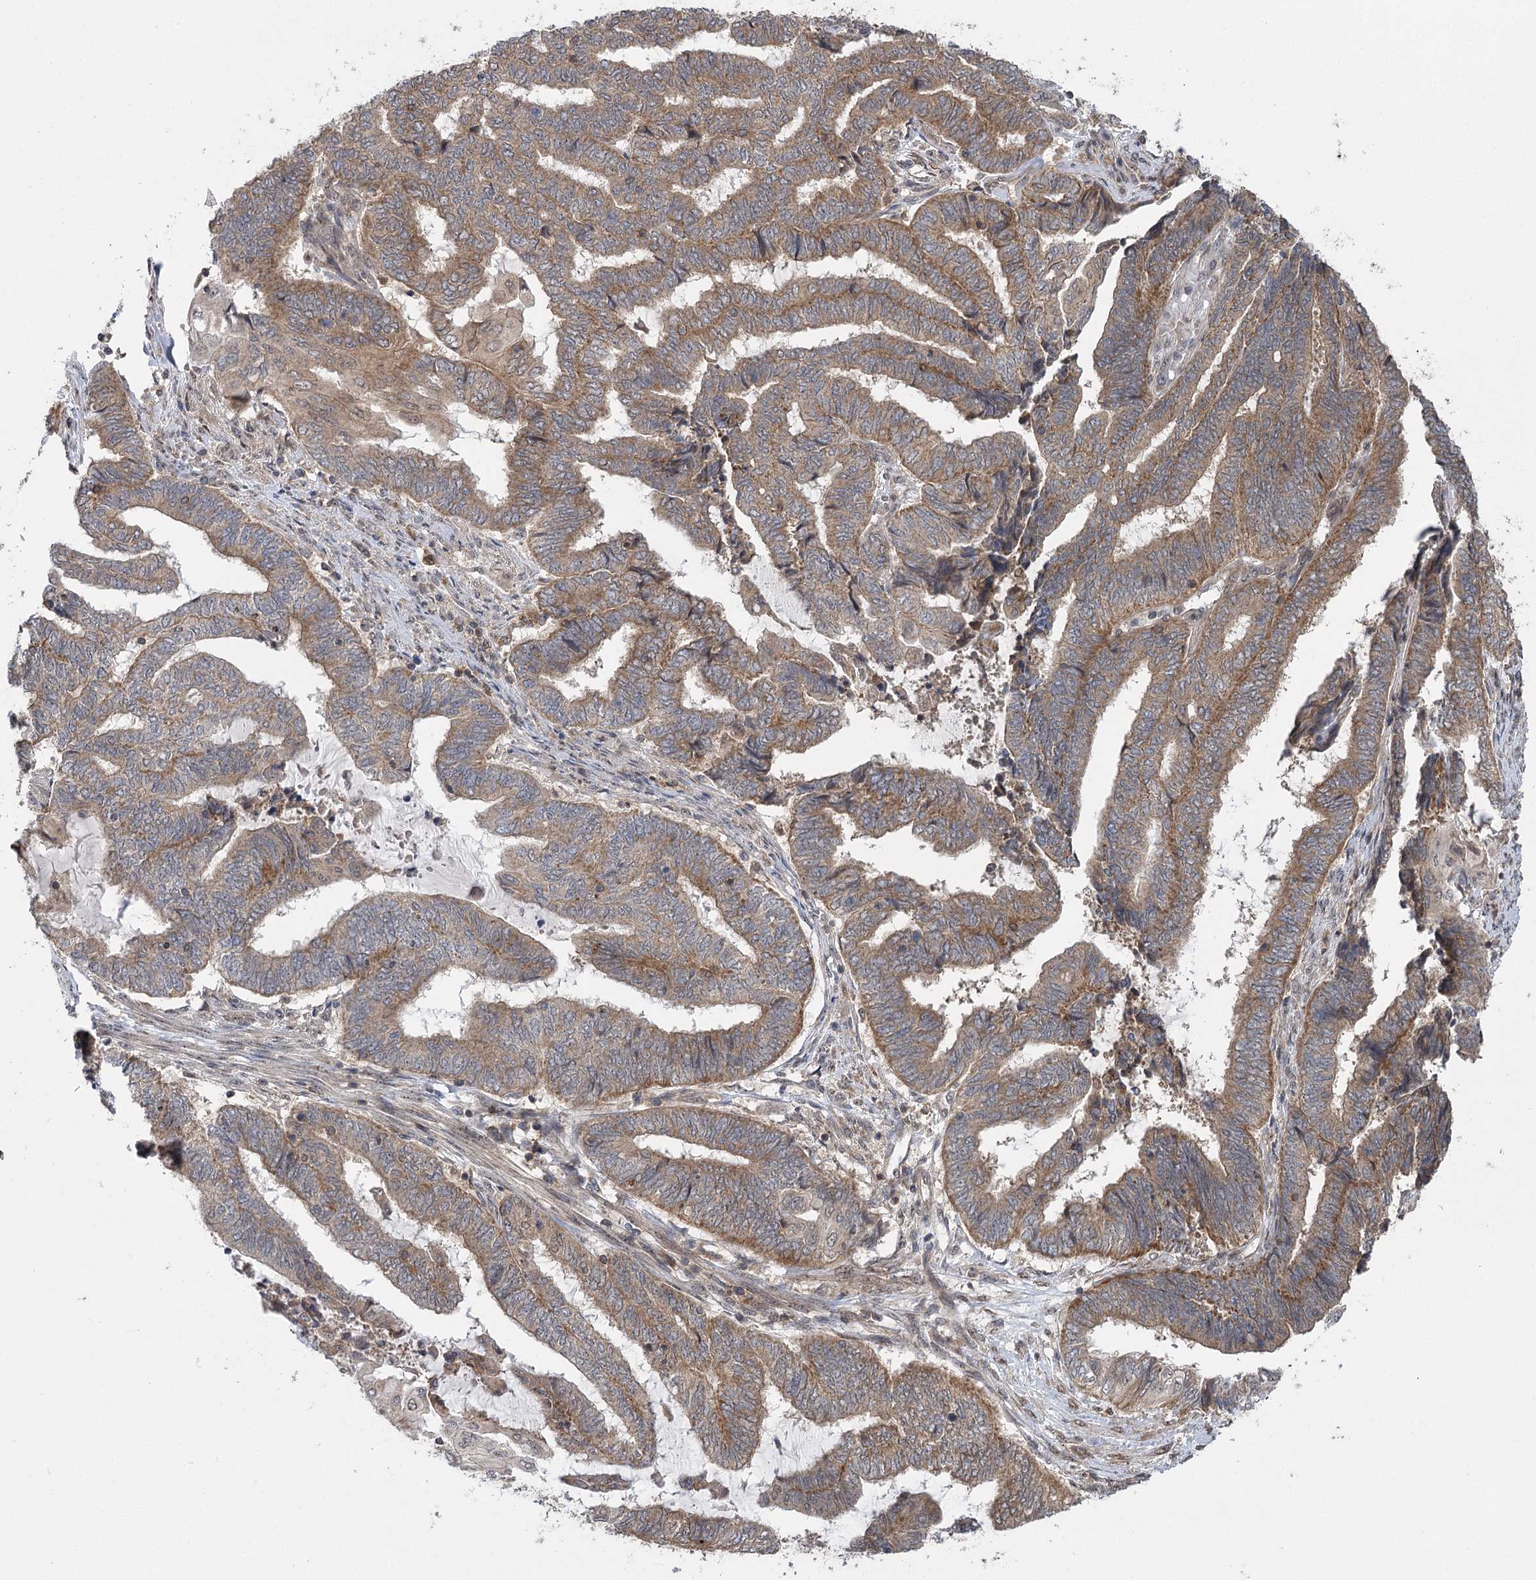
{"staining": {"intensity": "moderate", "quantity": ">75%", "location": "cytoplasmic/membranous"}, "tissue": "endometrial cancer", "cell_type": "Tumor cells", "image_type": "cancer", "snomed": [{"axis": "morphology", "description": "Adenocarcinoma, NOS"}, {"axis": "topography", "description": "Uterus"}, {"axis": "topography", "description": "Endometrium"}], "caption": "Immunohistochemistry (IHC) photomicrograph of human endometrial cancer stained for a protein (brown), which demonstrates medium levels of moderate cytoplasmic/membranous expression in about >75% of tumor cells.", "gene": "C12orf4", "patient": {"sex": "female", "age": 70}}